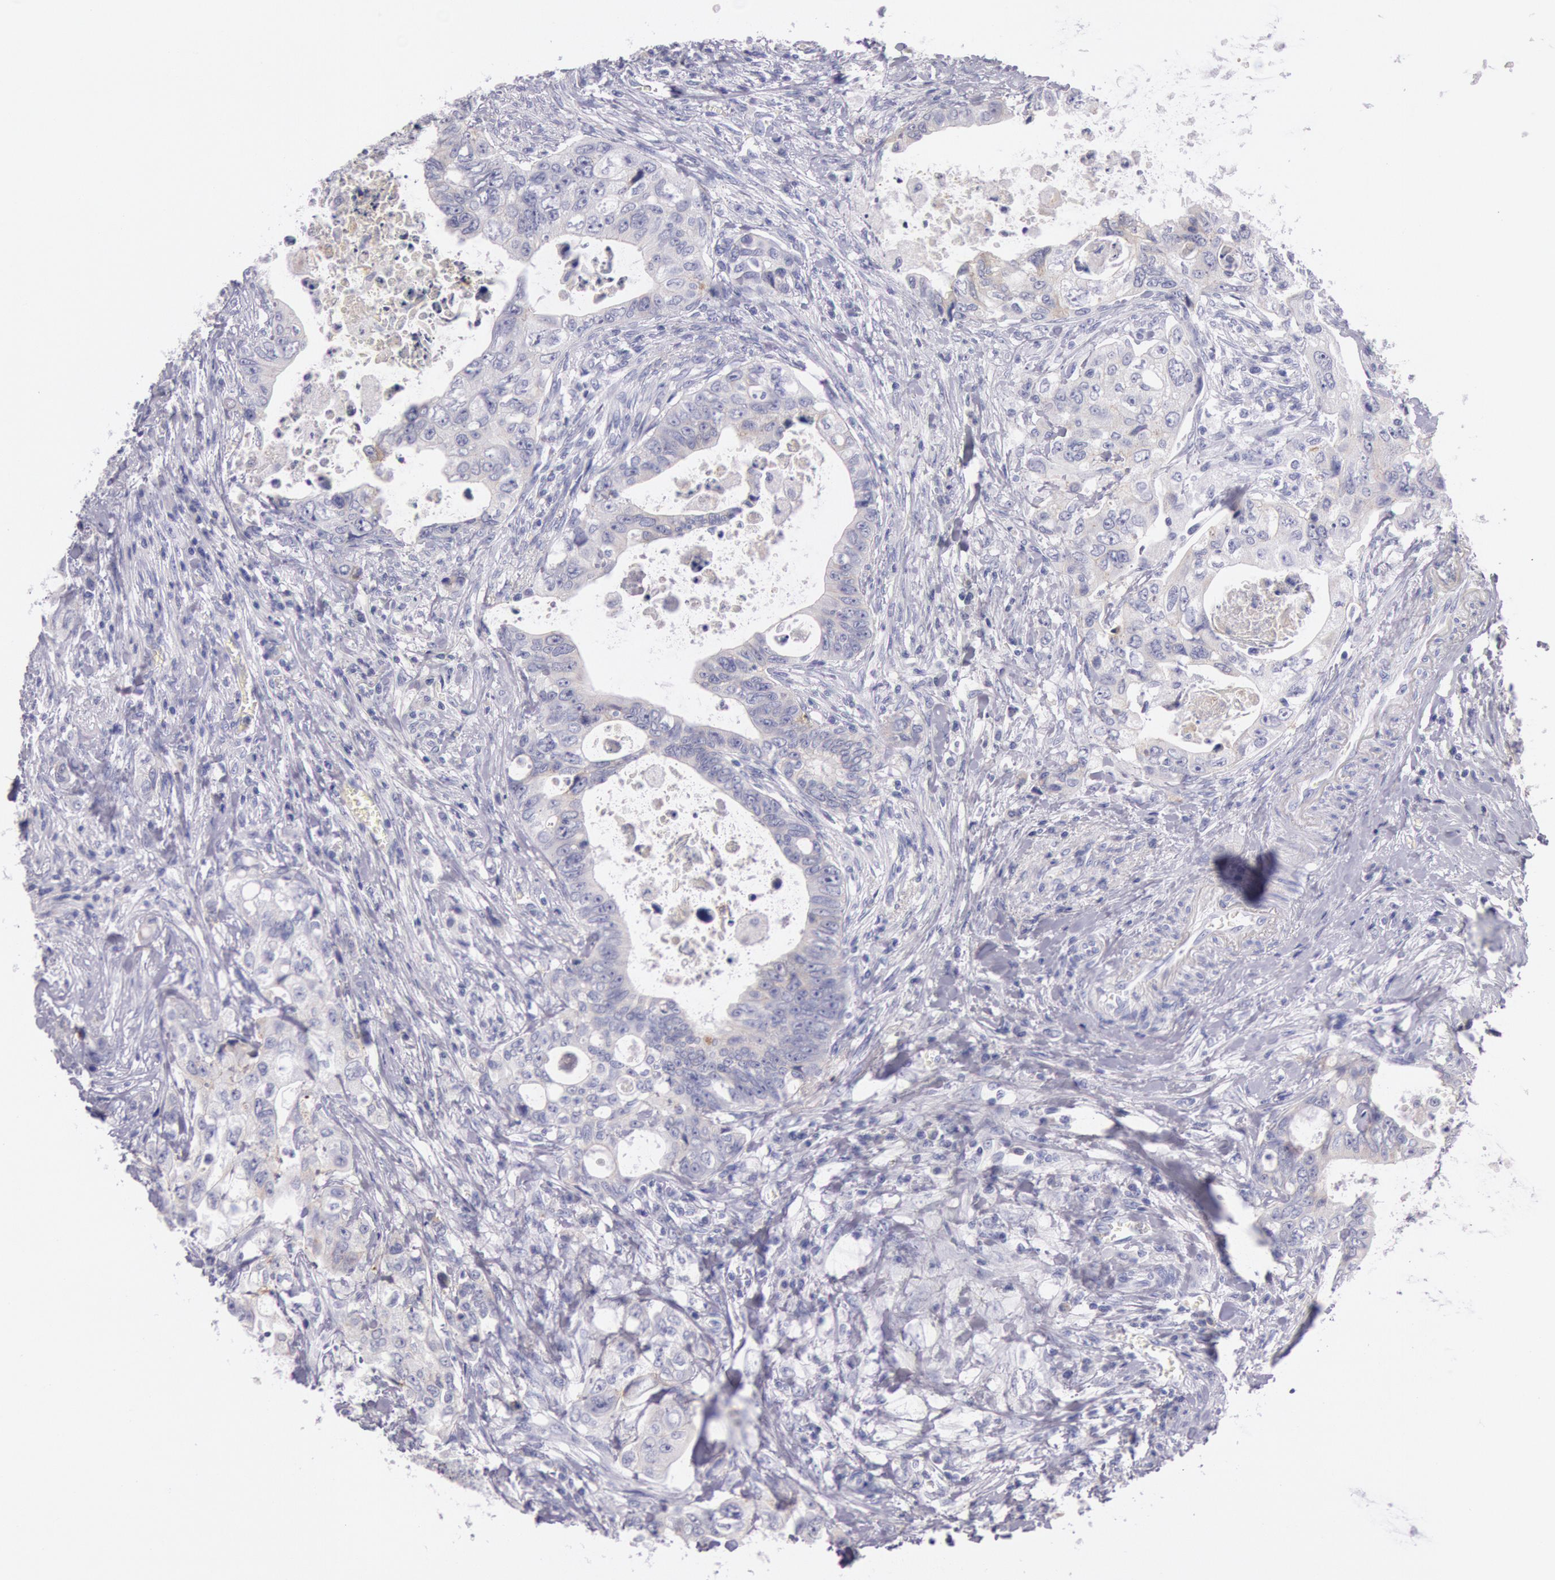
{"staining": {"intensity": "negative", "quantity": "none", "location": "none"}, "tissue": "colorectal cancer", "cell_type": "Tumor cells", "image_type": "cancer", "snomed": [{"axis": "morphology", "description": "Adenocarcinoma, NOS"}, {"axis": "topography", "description": "Rectum"}], "caption": "The micrograph reveals no staining of tumor cells in colorectal cancer (adenocarcinoma).", "gene": "EGFR", "patient": {"sex": "female", "age": 57}}